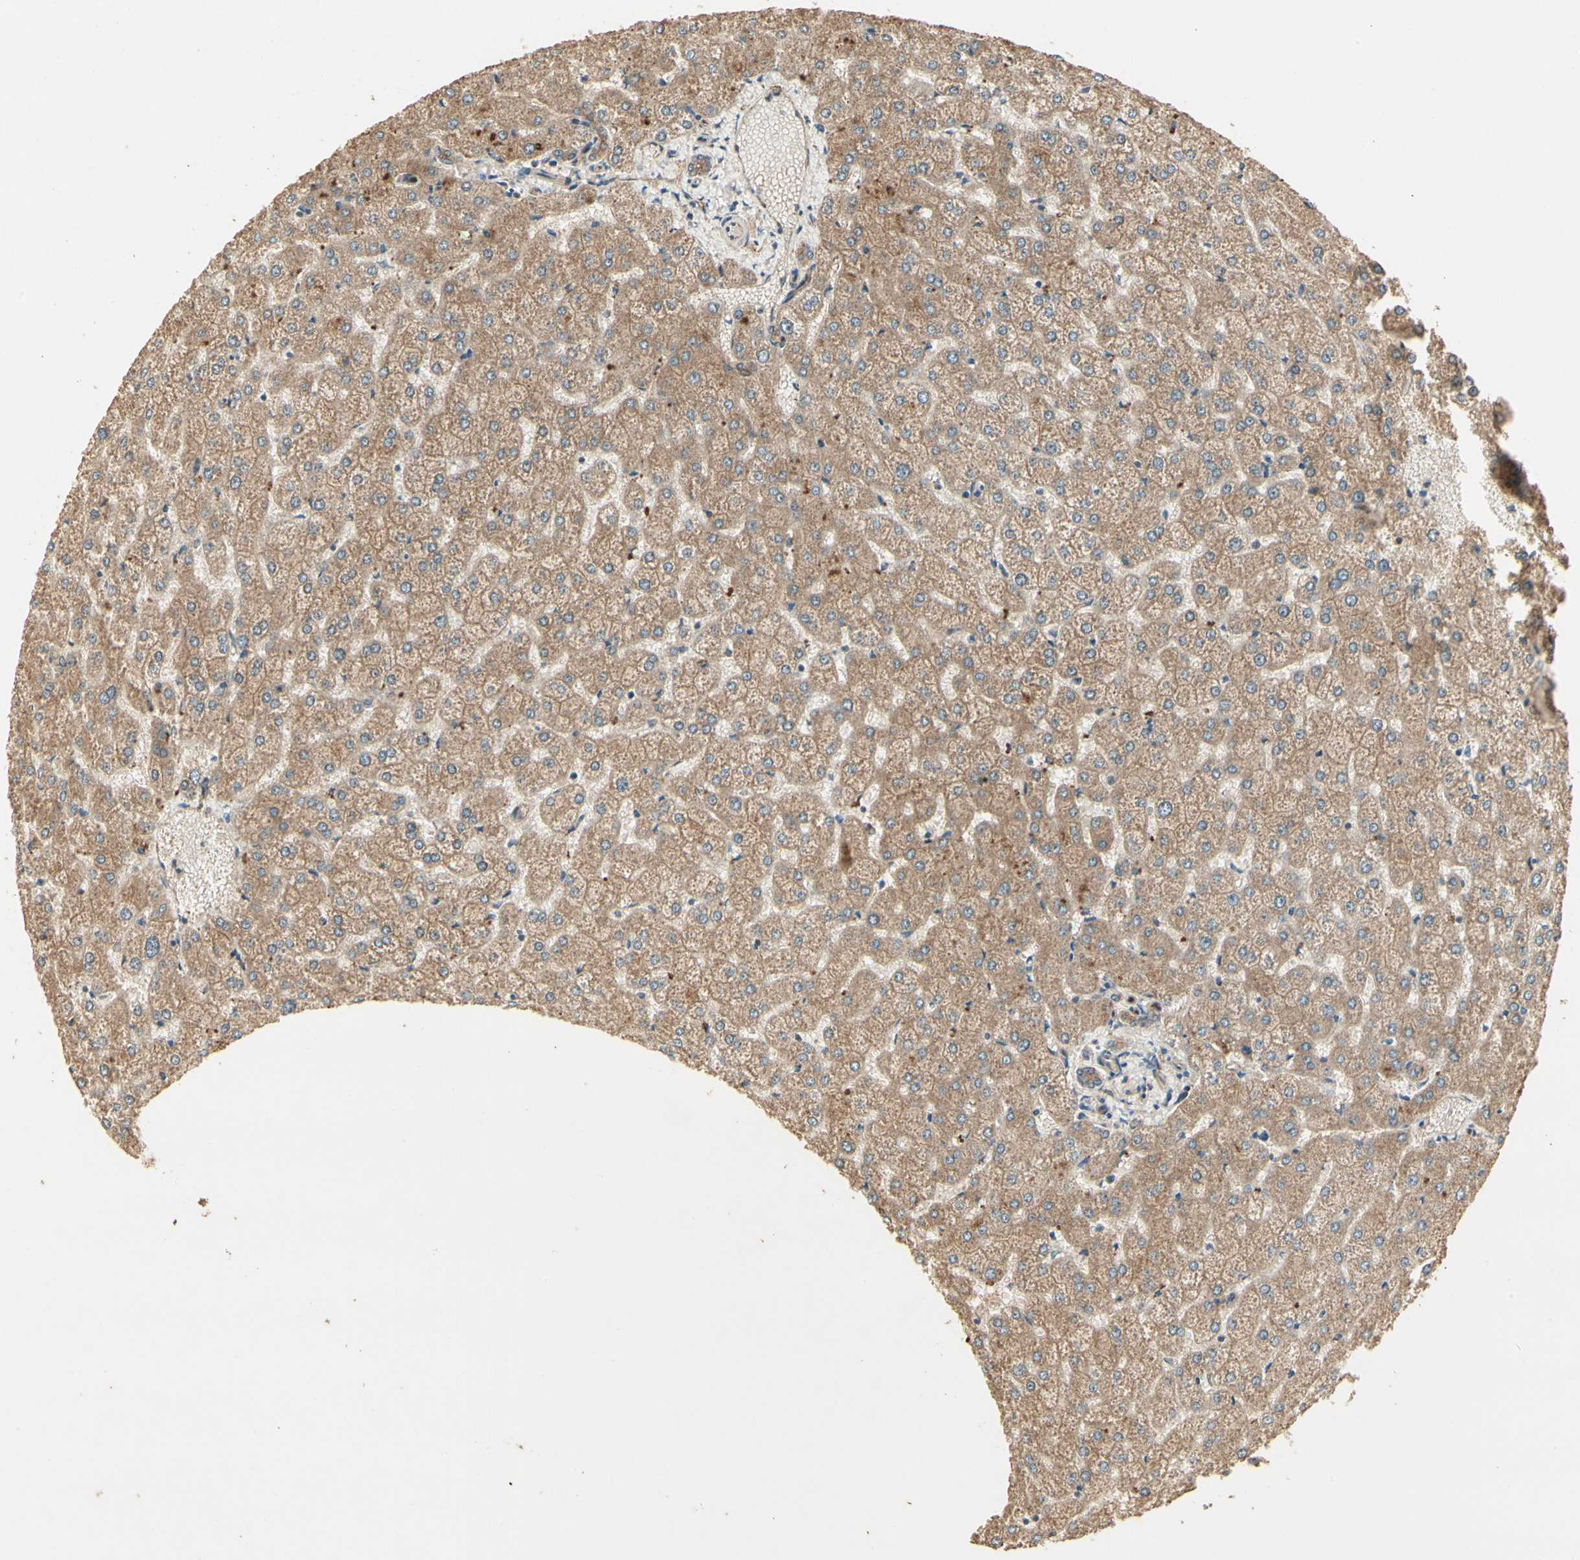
{"staining": {"intensity": "moderate", "quantity": ">75%", "location": "cytoplasmic/membranous"}, "tissue": "liver", "cell_type": "Cholangiocytes", "image_type": "normal", "snomed": [{"axis": "morphology", "description": "Normal tissue, NOS"}, {"axis": "topography", "description": "Liver"}], "caption": "Protein expression analysis of benign liver reveals moderate cytoplasmic/membranous staining in approximately >75% of cholangiocytes. The staining was performed using DAB (3,3'-diaminobenzidine) to visualize the protein expression in brown, while the nuclei were stained in blue with hematoxylin (Magnification: 20x).", "gene": "RNF180", "patient": {"sex": "female", "age": 32}}